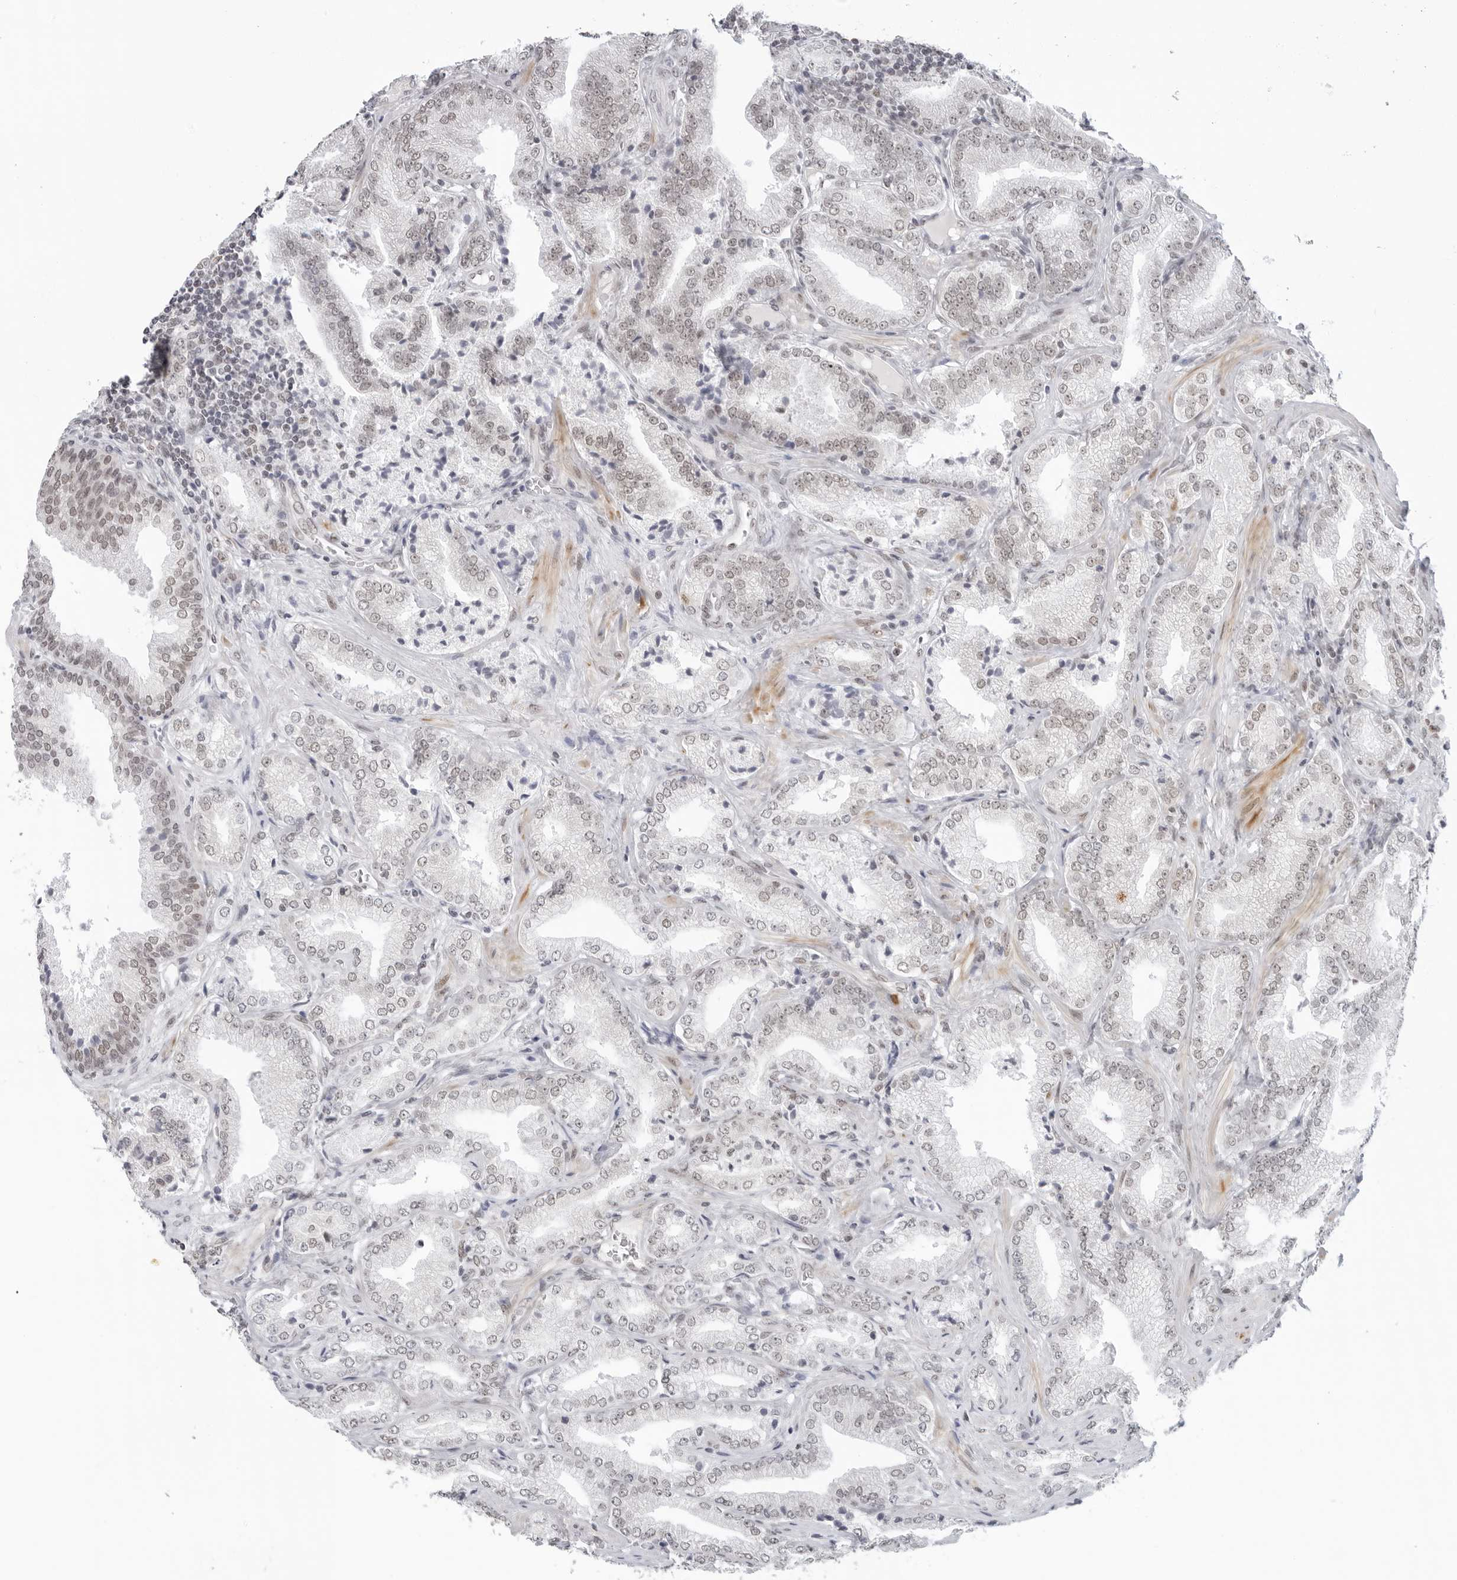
{"staining": {"intensity": "weak", "quantity": ">75%", "location": "nuclear"}, "tissue": "prostate cancer", "cell_type": "Tumor cells", "image_type": "cancer", "snomed": [{"axis": "morphology", "description": "Adenocarcinoma, Low grade"}, {"axis": "topography", "description": "Prostate"}], "caption": "A brown stain labels weak nuclear expression of a protein in human prostate low-grade adenocarcinoma tumor cells.", "gene": "FOXK2", "patient": {"sex": "male", "age": 62}}